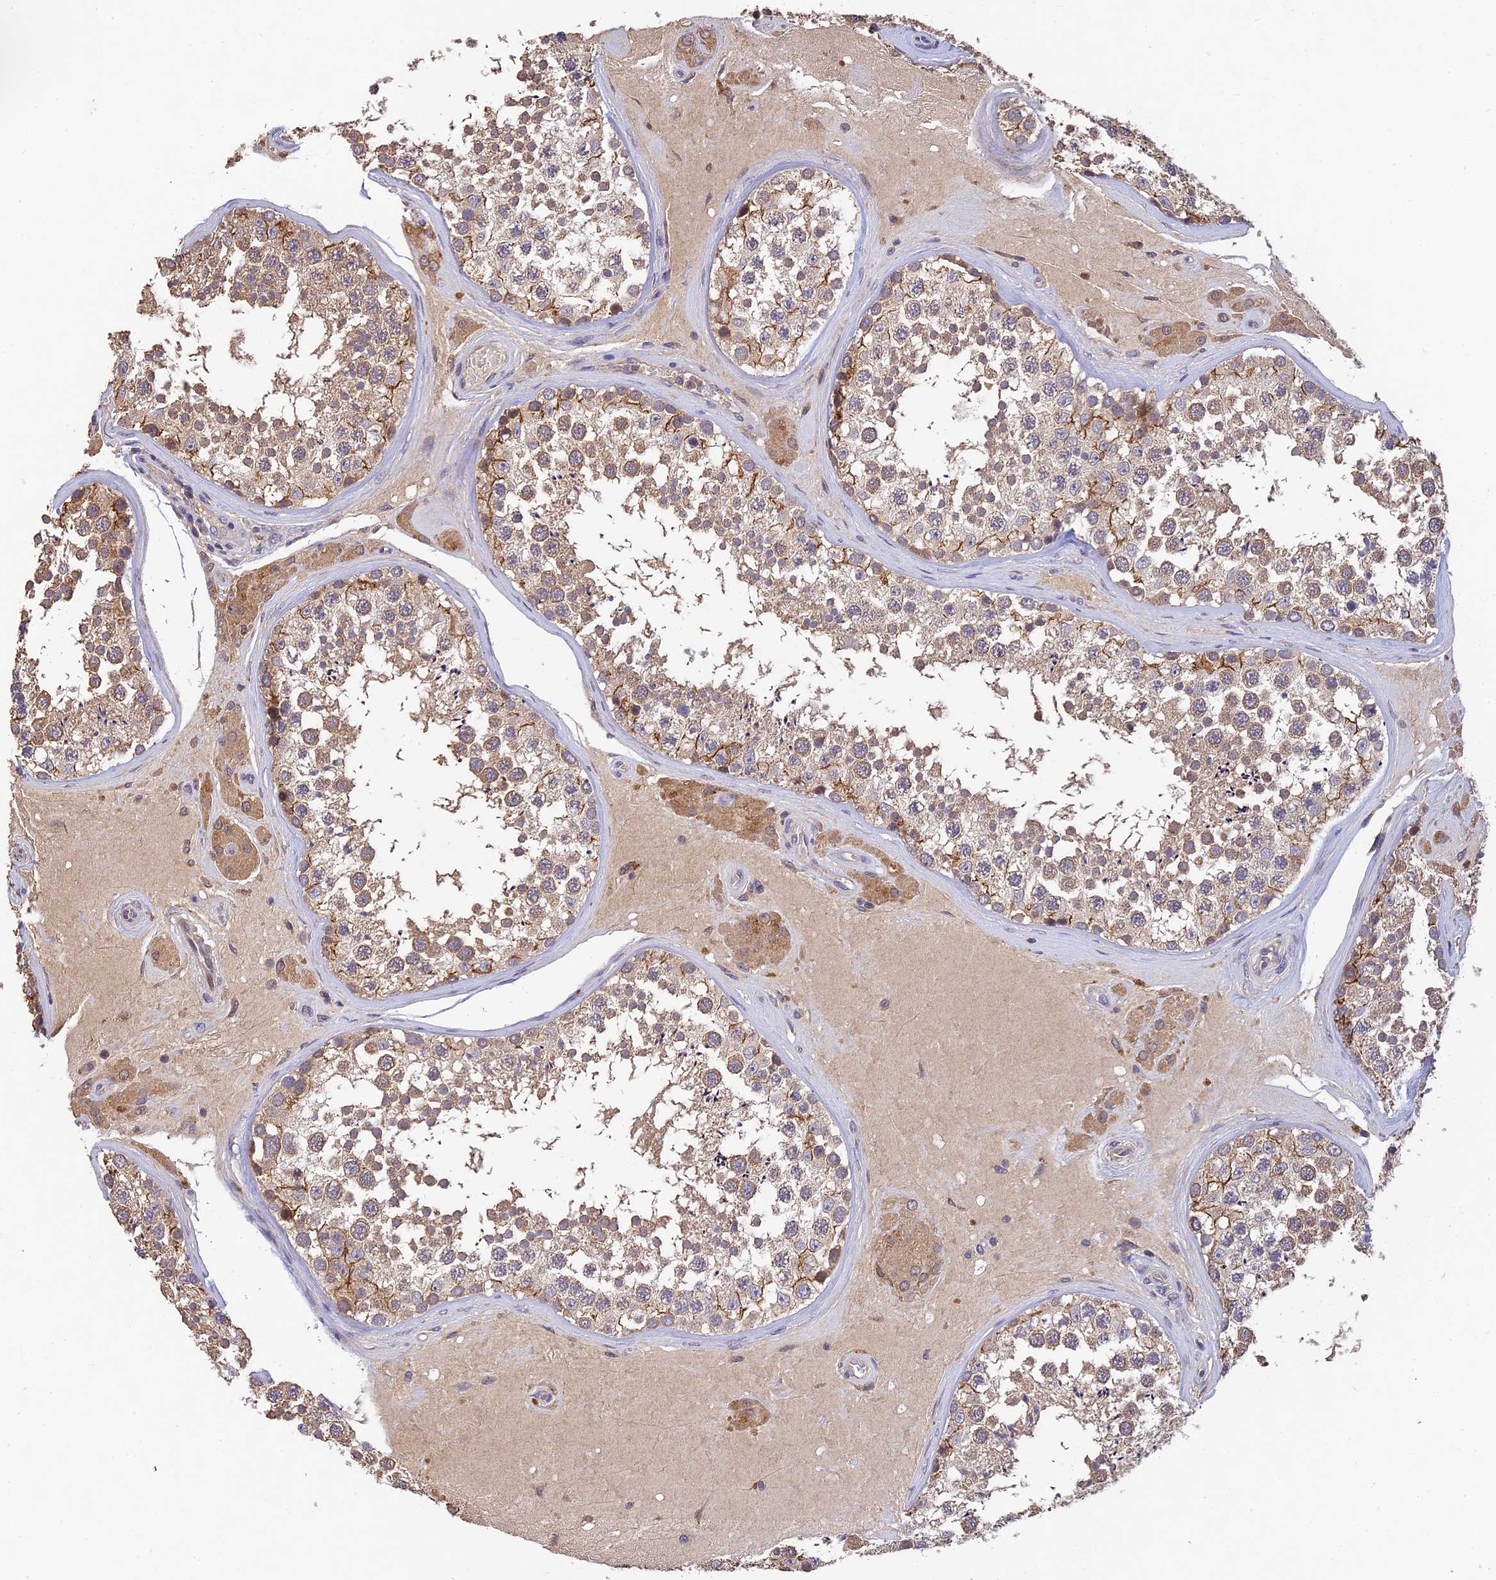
{"staining": {"intensity": "moderate", "quantity": ">75%", "location": "cytoplasmic/membranous"}, "tissue": "testis", "cell_type": "Cells in seminiferous ducts", "image_type": "normal", "snomed": [{"axis": "morphology", "description": "Normal tissue, NOS"}, {"axis": "topography", "description": "Testis"}], "caption": "Protein expression analysis of normal testis reveals moderate cytoplasmic/membranous positivity in approximately >75% of cells in seminiferous ducts. The protein is shown in brown color, while the nuclei are stained blue.", "gene": "DENND5B", "patient": {"sex": "male", "age": 46}}